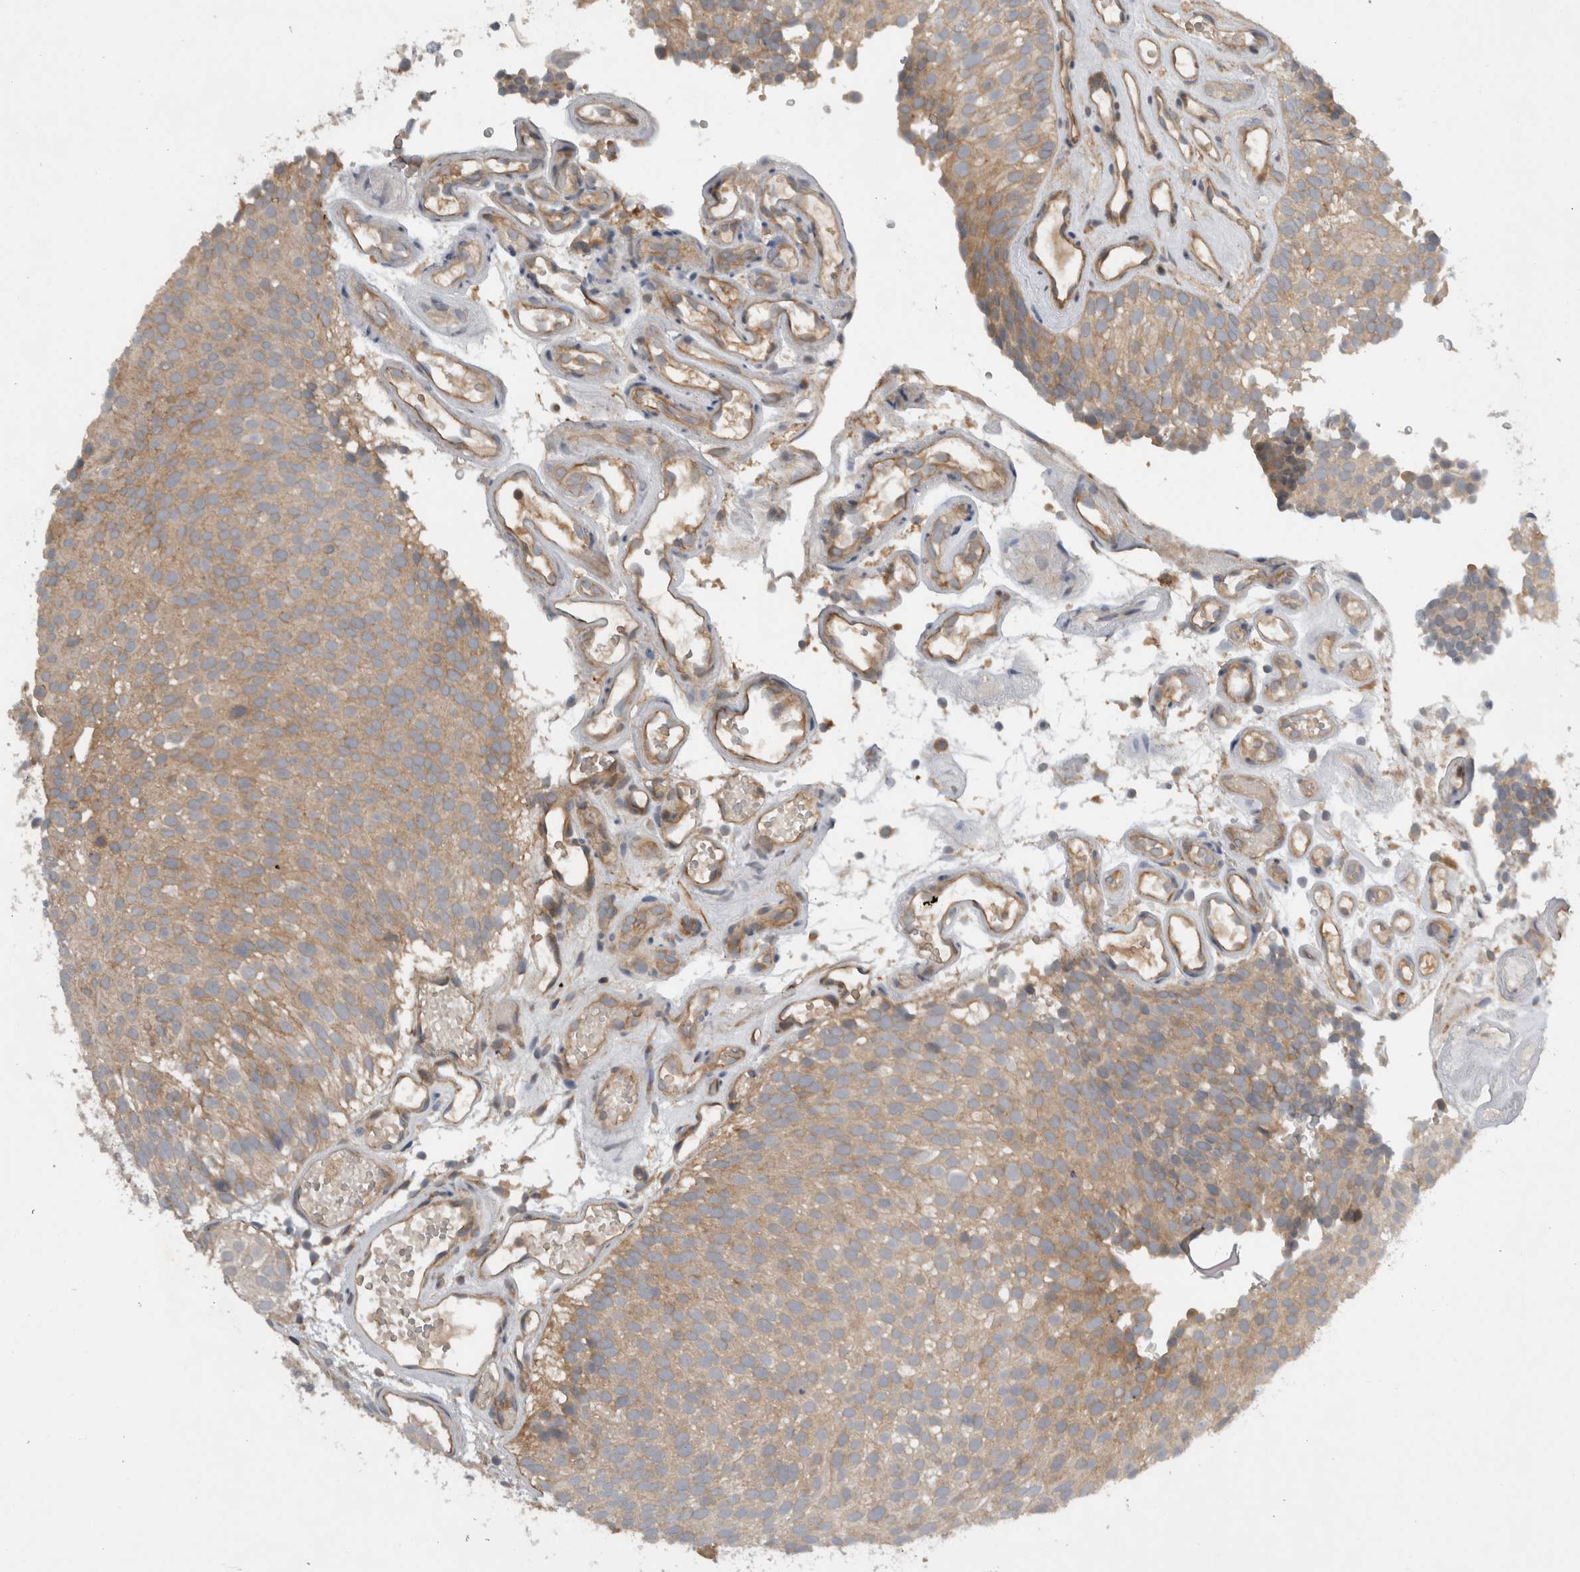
{"staining": {"intensity": "weak", "quantity": ">75%", "location": "cytoplasmic/membranous"}, "tissue": "urothelial cancer", "cell_type": "Tumor cells", "image_type": "cancer", "snomed": [{"axis": "morphology", "description": "Urothelial carcinoma, Low grade"}, {"axis": "topography", "description": "Urinary bladder"}], "caption": "A brown stain labels weak cytoplasmic/membranous expression of a protein in urothelial cancer tumor cells. The staining was performed using DAB to visualize the protein expression in brown, while the nuclei were stained in blue with hematoxylin (Magnification: 20x).", "gene": "SCARA5", "patient": {"sex": "male", "age": 78}}